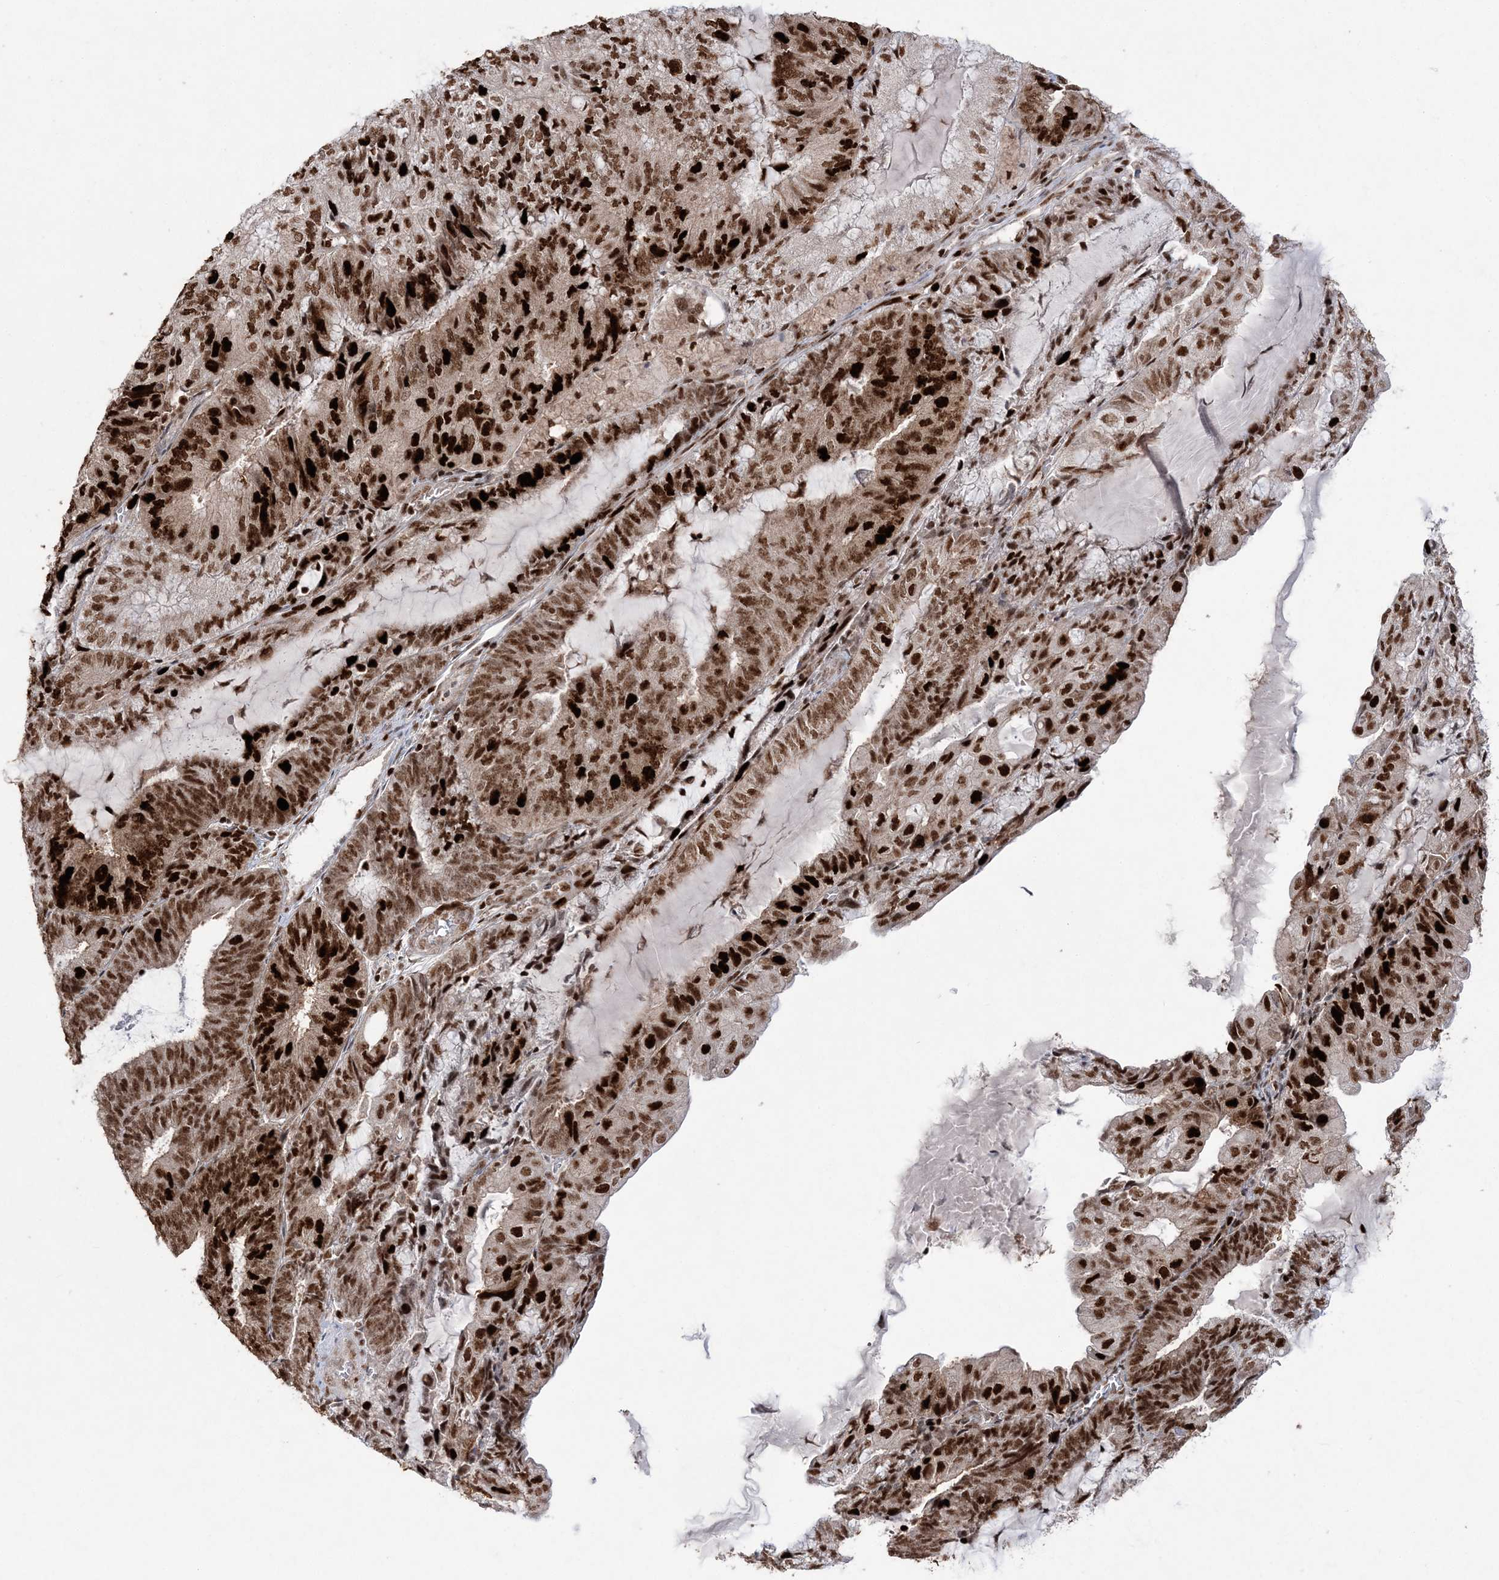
{"staining": {"intensity": "strong", "quantity": ">75%", "location": "nuclear"}, "tissue": "endometrial cancer", "cell_type": "Tumor cells", "image_type": "cancer", "snomed": [{"axis": "morphology", "description": "Adenocarcinoma, NOS"}, {"axis": "topography", "description": "Endometrium"}], "caption": "Human endometrial cancer stained with a brown dye displays strong nuclear positive staining in about >75% of tumor cells.", "gene": "LIG1", "patient": {"sex": "female", "age": 81}}